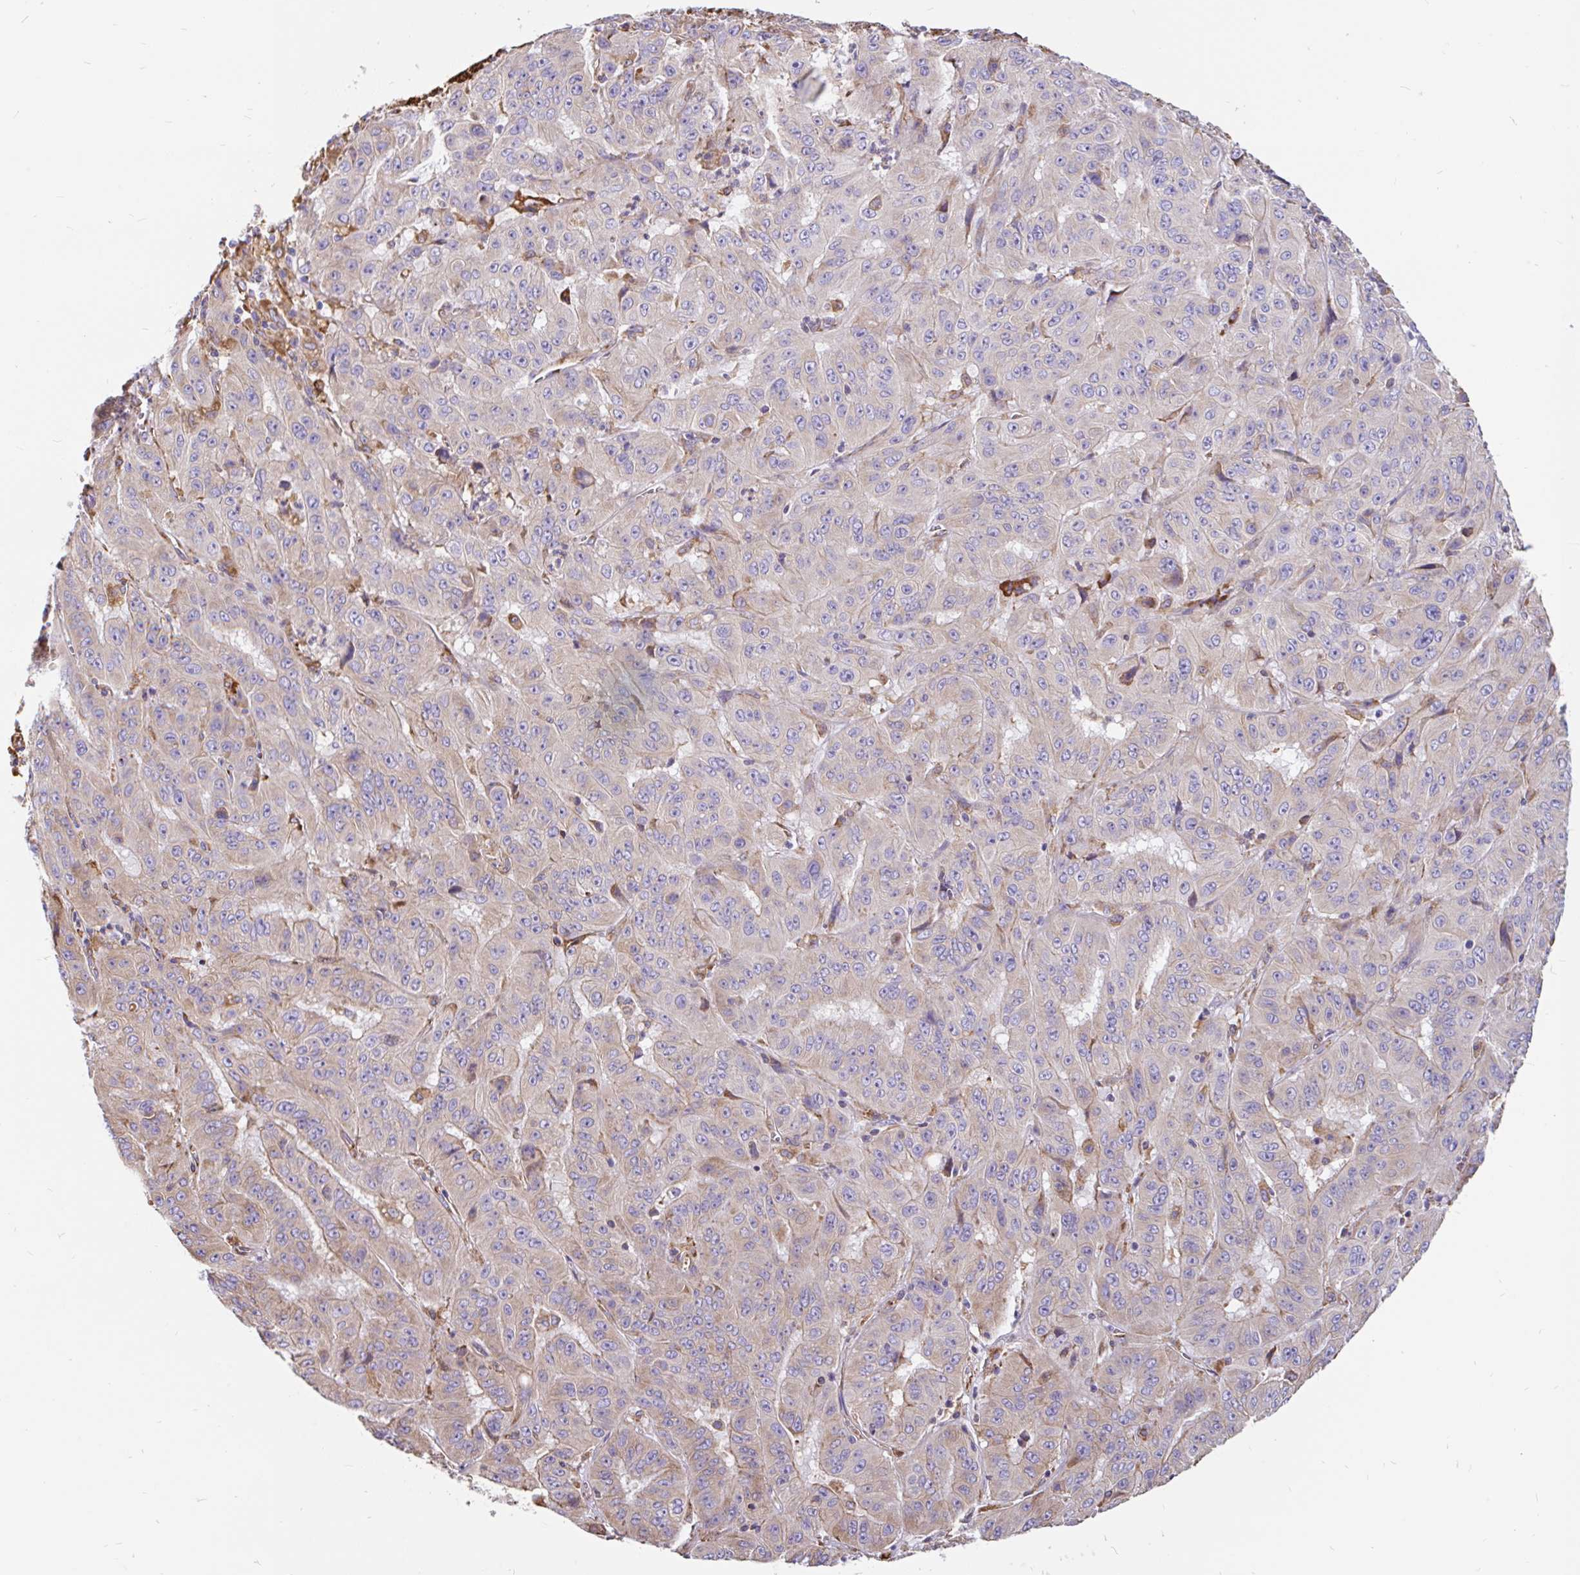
{"staining": {"intensity": "weak", "quantity": "<25%", "location": "cytoplasmic/membranous"}, "tissue": "pancreatic cancer", "cell_type": "Tumor cells", "image_type": "cancer", "snomed": [{"axis": "morphology", "description": "Adenocarcinoma, NOS"}, {"axis": "topography", "description": "Pancreas"}], "caption": "This is an immunohistochemistry (IHC) image of pancreatic cancer. There is no staining in tumor cells.", "gene": "EML5", "patient": {"sex": "male", "age": 63}}